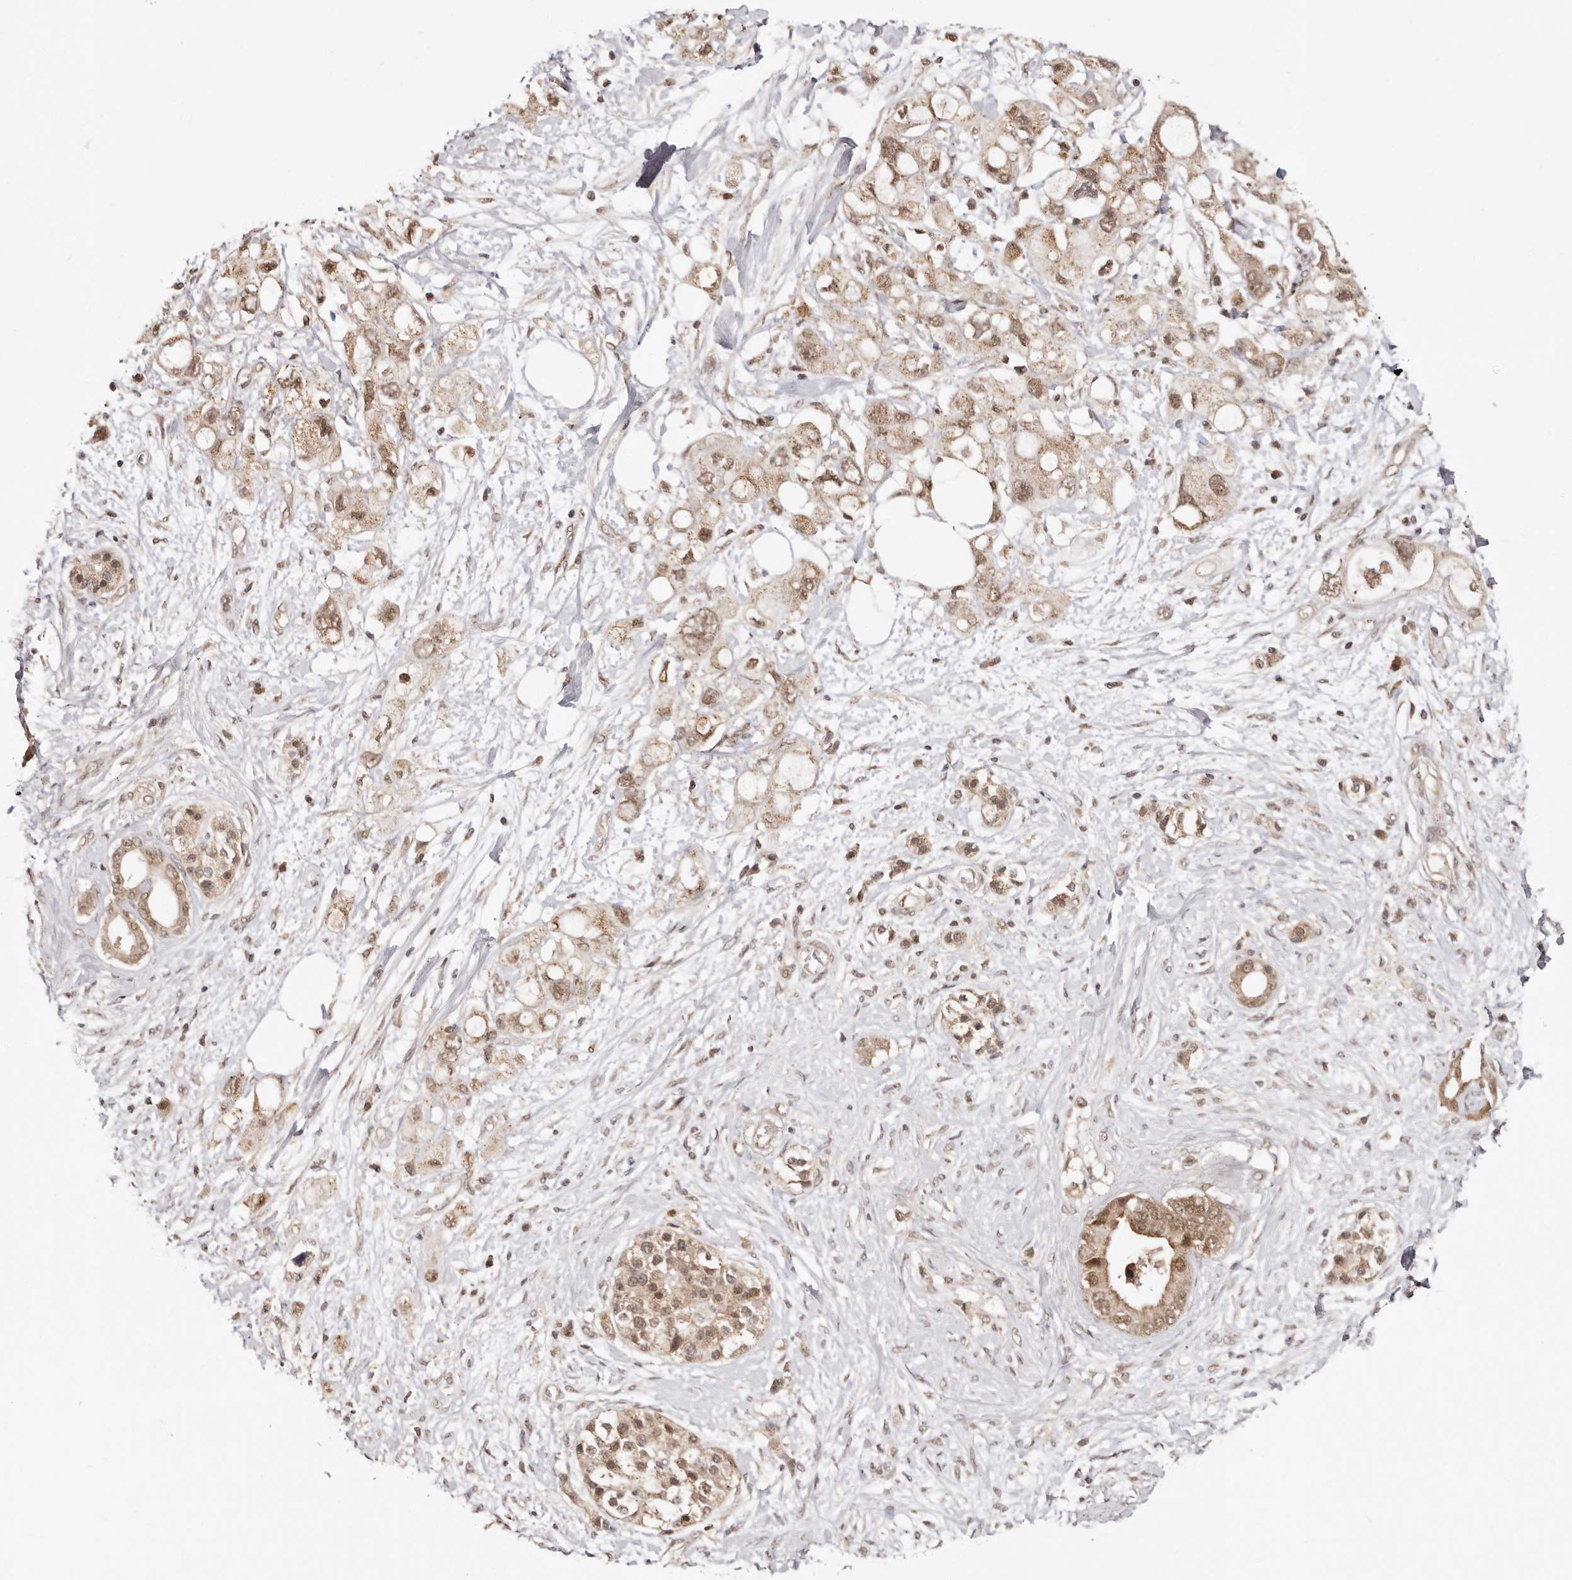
{"staining": {"intensity": "moderate", "quantity": ">75%", "location": "nuclear"}, "tissue": "pancreatic cancer", "cell_type": "Tumor cells", "image_type": "cancer", "snomed": [{"axis": "morphology", "description": "Adenocarcinoma, NOS"}, {"axis": "topography", "description": "Pancreas"}], "caption": "Protein staining reveals moderate nuclear positivity in approximately >75% of tumor cells in pancreatic cancer (adenocarcinoma).", "gene": "MED8", "patient": {"sex": "female", "age": 56}}